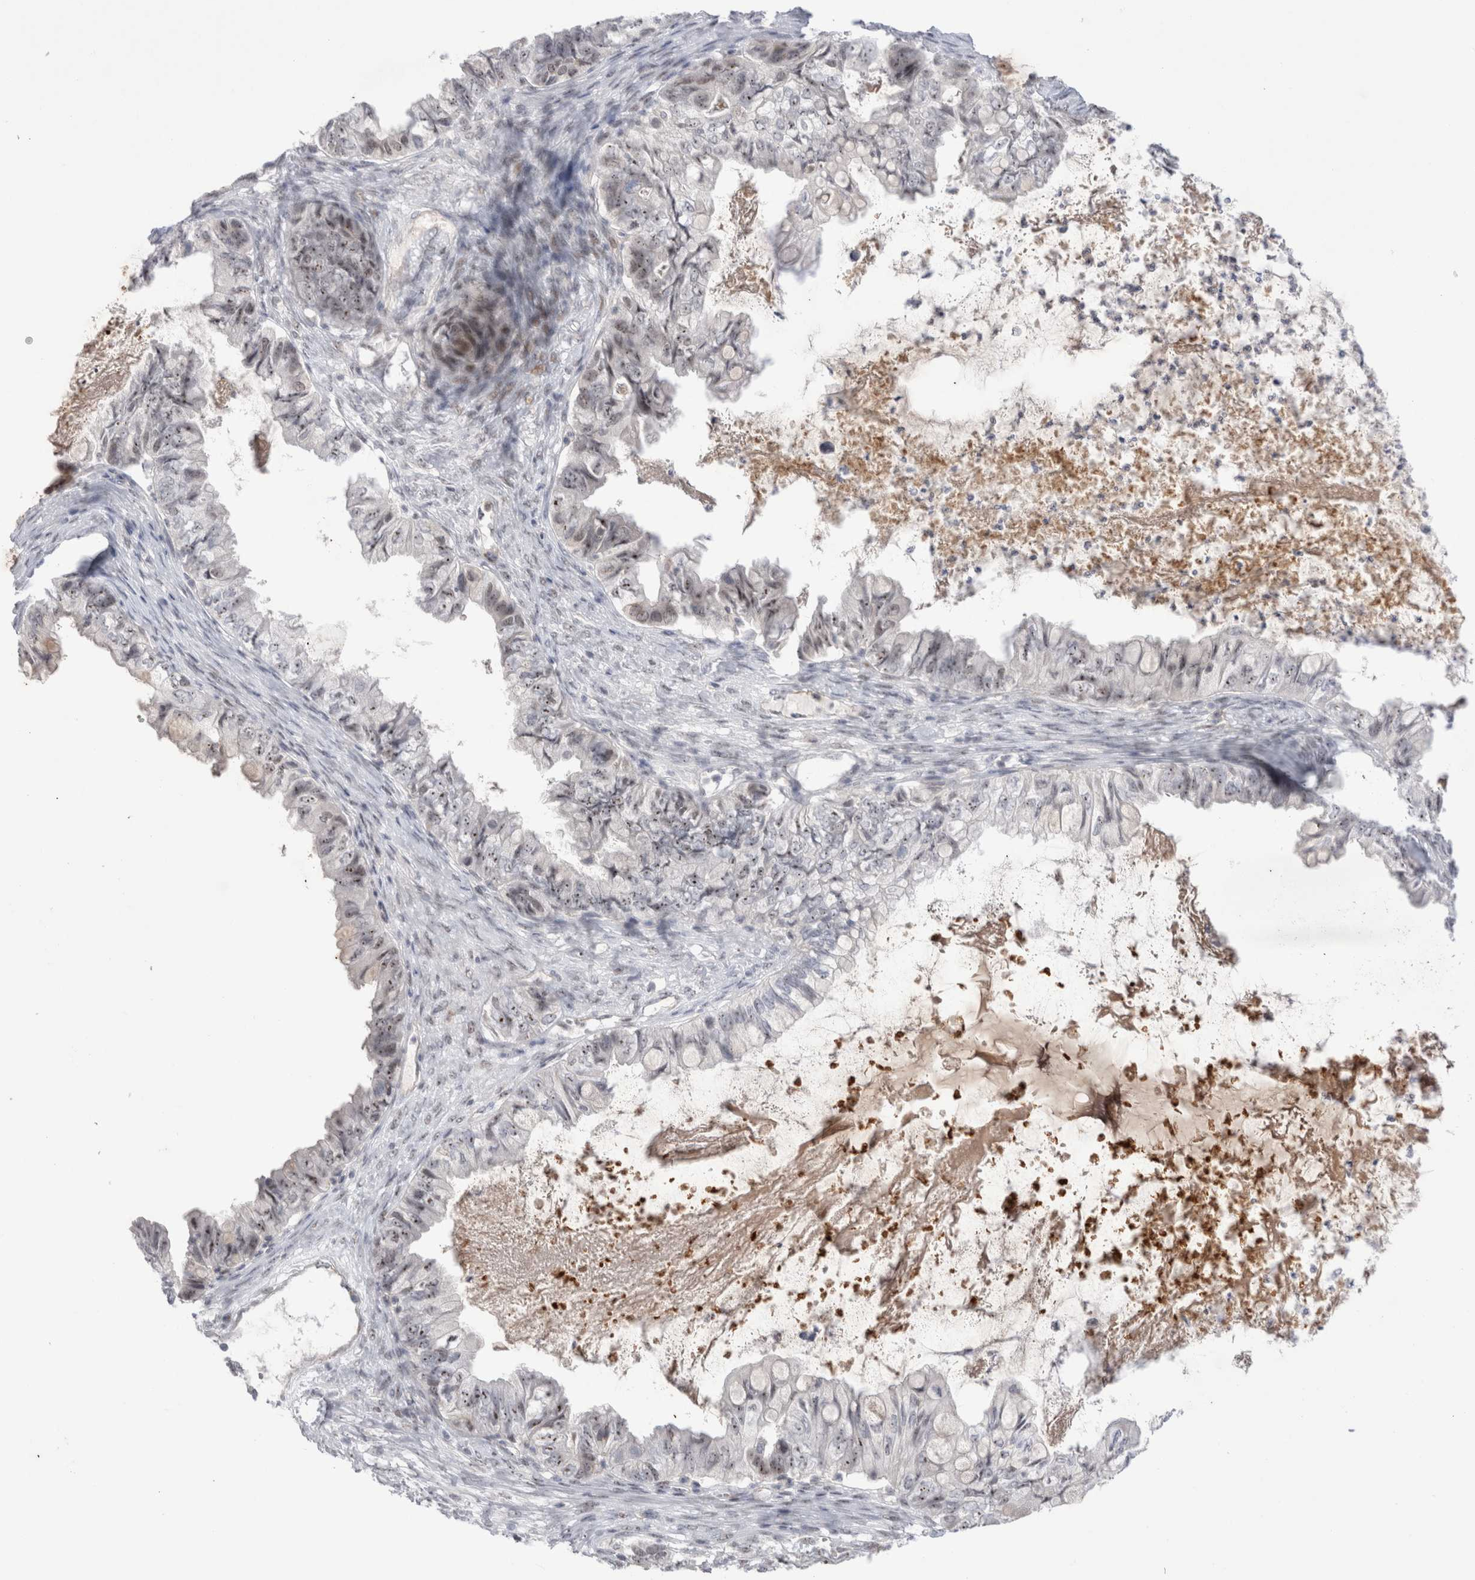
{"staining": {"intensity": "moderate", "quantity": "25%-75%", "location": "nuclear"}, "tissue": "ovarian cancer", "cell_type": "Tumor cells", "image_type": "cancer", "snomed": [{"axis": "morphology", "description": "Cystadenocarcinoma, mucinous, NOS"}, {"axis": "topography", "description": "Ovary"}], "caption": "Immunohistochemical staining of ovarian mucinous cystadenocarcinoma demonstrates medium levels of moderate nuclear staining in approximately 25%-75% of tumor cells. (Brightfield microscopy of DAB IHC at high magnification).", "gene": "CERS5", "patient": {"sex": "female", "age": 80}}